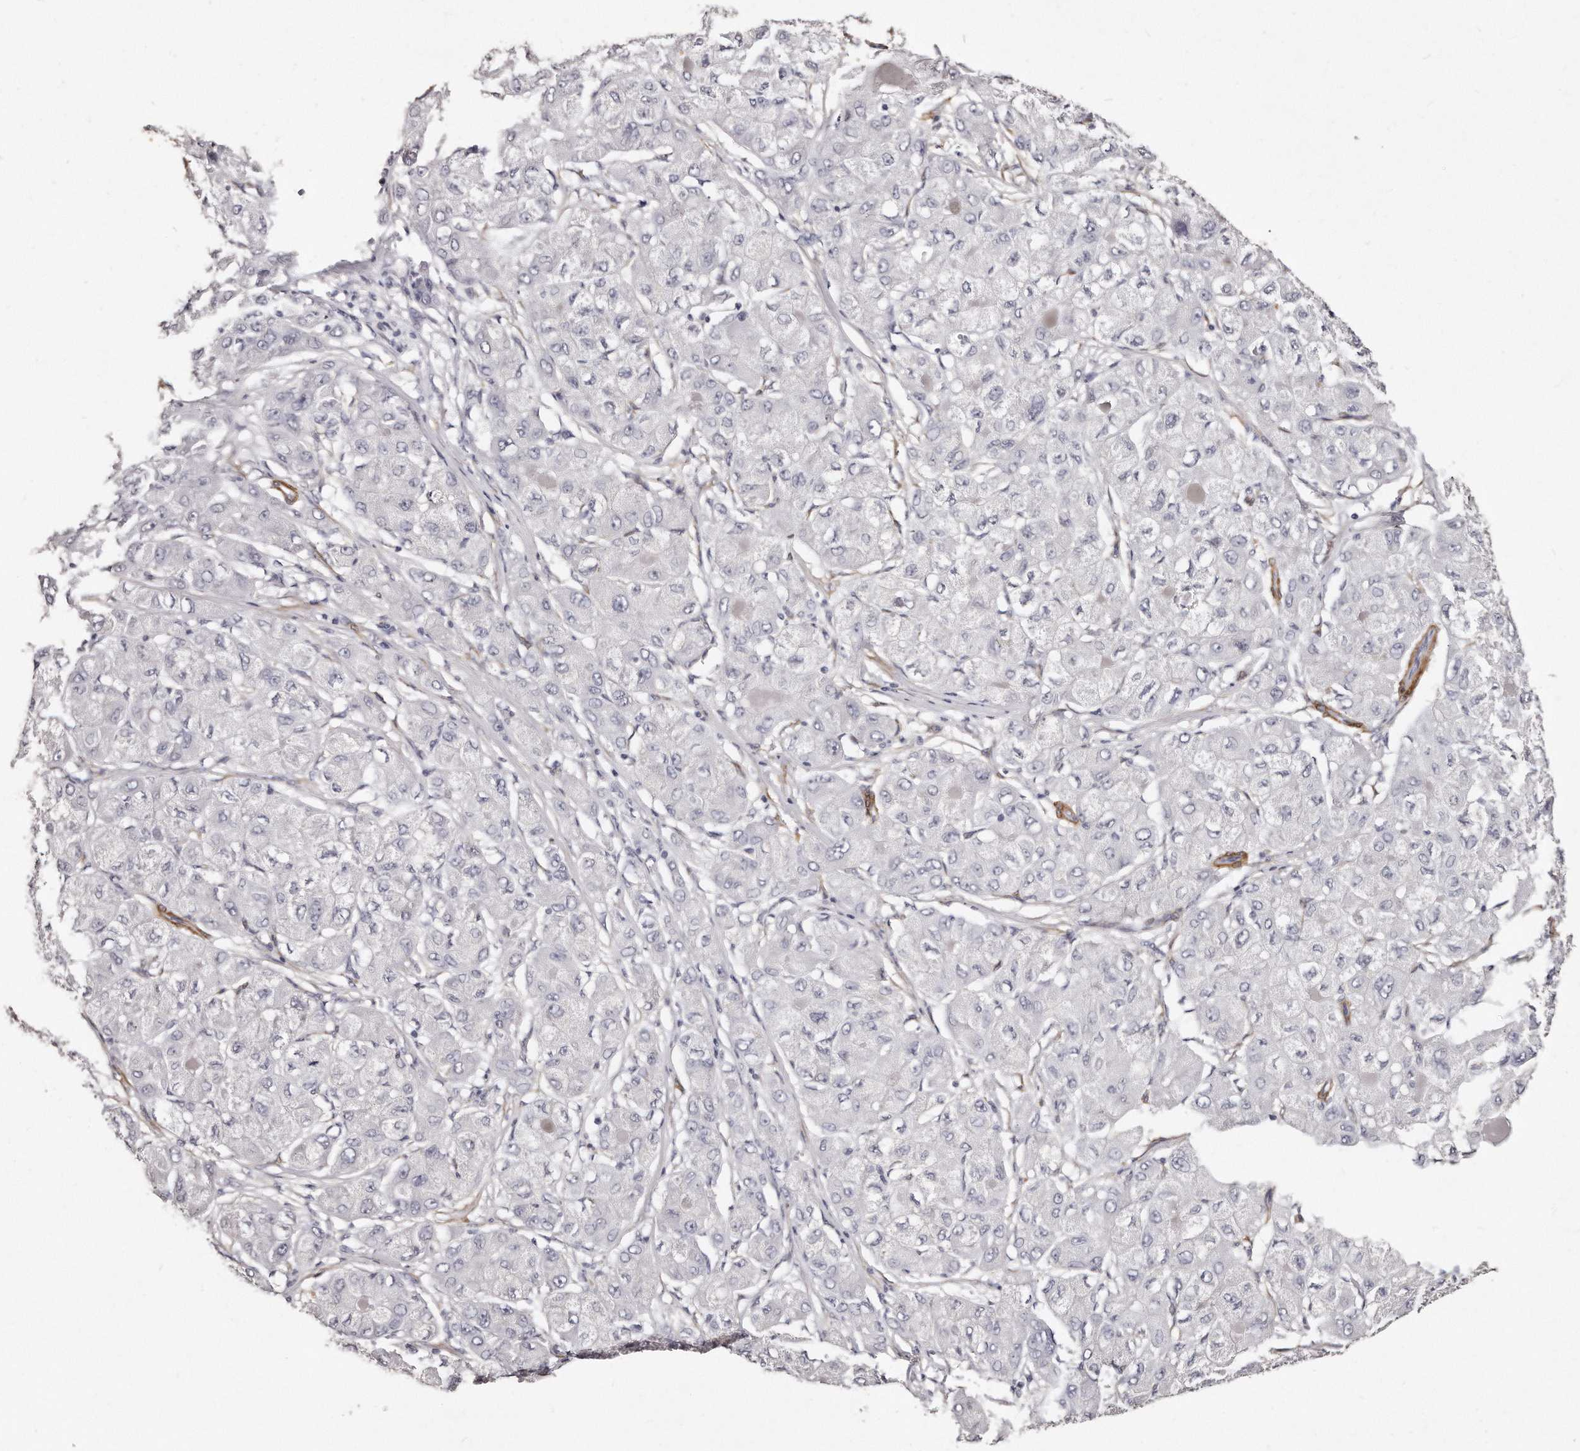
{"staining": {"intensity": "negative", "quantity": "none", "location": "none"}, "tissue": "liver cancer", "cell_type": "Tumor cells", "image_type": "cancer", "snomed": [{"axis": "morphology", "description": "Carcinoma, Hepatocellular, NOS"}, {"axis": "topography", "description": "Liver"}], "caption": "Tumor cells are negative for brown protein staining in liver cancer. (Brightfield microscopy of DAB immunohistochemistry (IHC) at high magnification).", "gene": "LMOD1", "patient": {"sex": "male", "age": 80}}